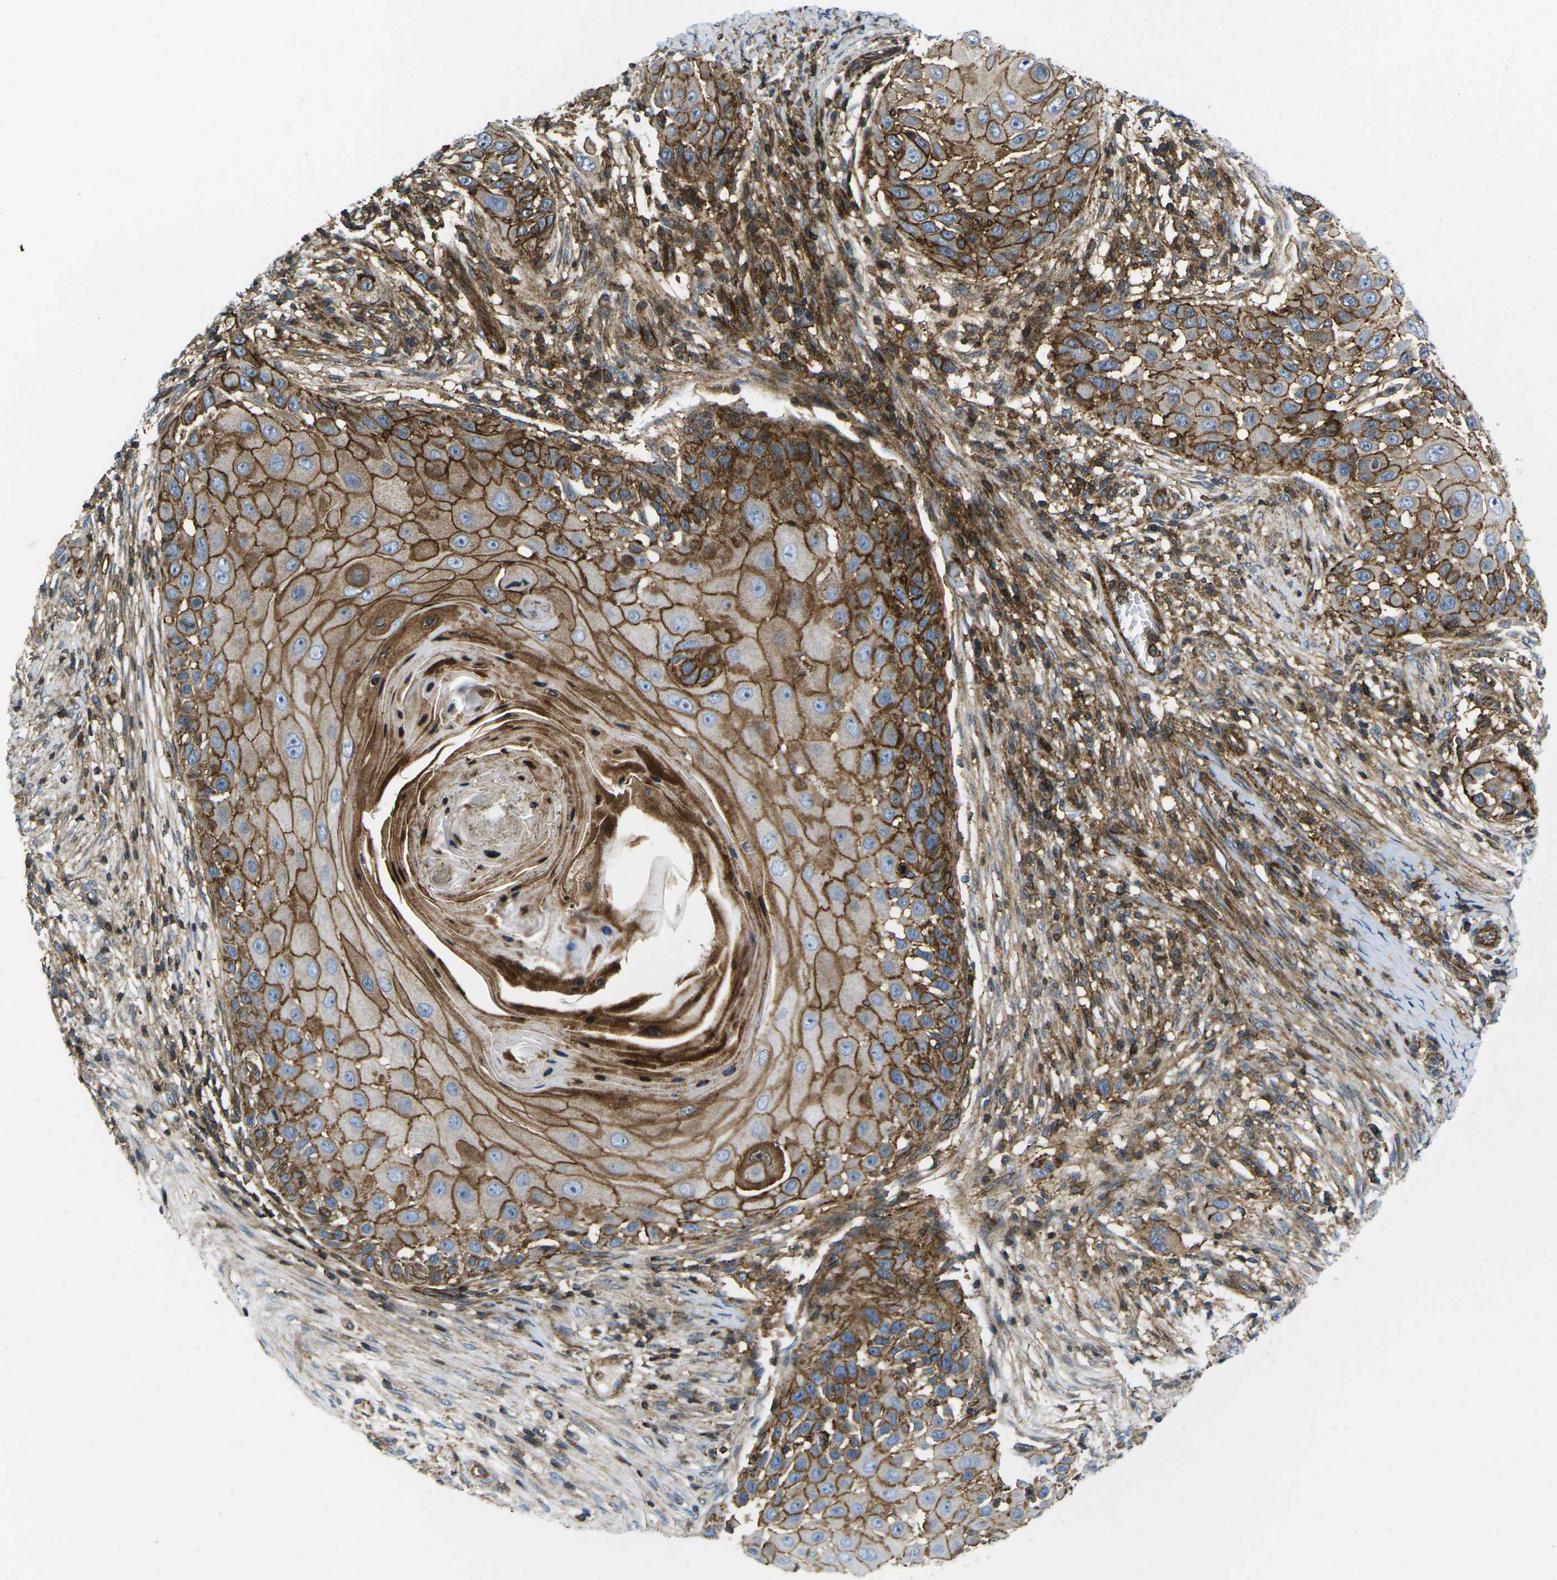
{"staining": {"intensity": "strong", "quantity": ">75%", "location": "cytoplasmic/membranous"}, "tissue": "skin cancer", "cell_type": "Tumor cells", "image_type": "cancer", "snomed": [{"axis": "morphology", "description": "Squamous cell carcinoma, NOS"}, {"axis": "topography", "description": "Skin"}], "caption": "Immunohistochemical staining of human skin cancer demonstrates high levels of strong cytoplasmic/membranous expression in about >75% of tumor cells.", "gene": "IQGAP1", "patient": {"sex": "female", "age": 44}}